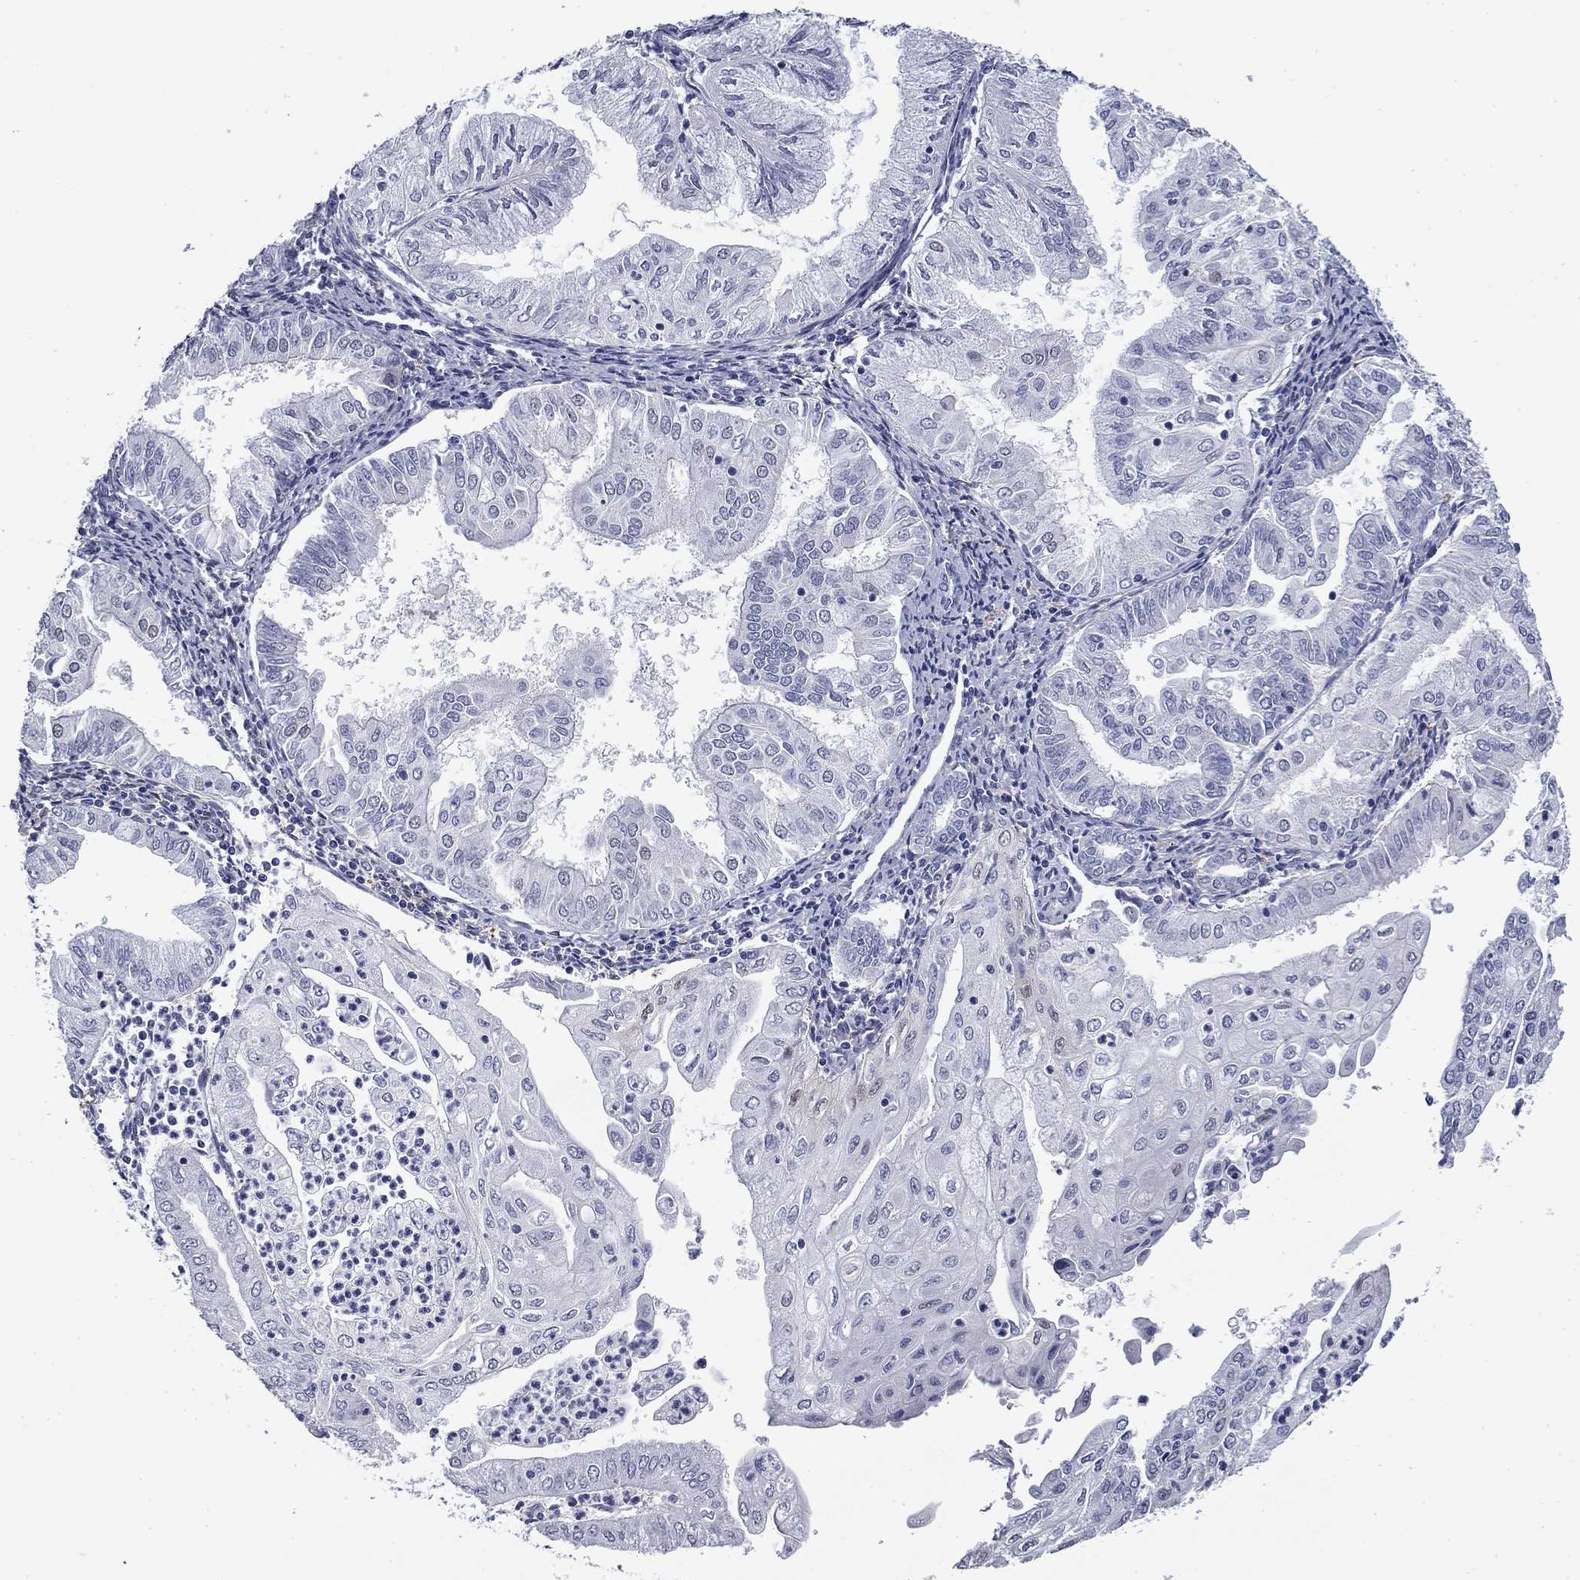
{"staining": {"intensity": "negative", "quantity": "none", "location": "none"}, "tissue": "endometrial cancer", "cell_type": "Tumor cells", "image_type": "cancer", "snomed": [{"axis": "morphology", "description": "Adenocarcinoma, NOS"}, {"axis": "topography", "description": "Endometrium"}], "caption": "Tumor cells are negative for protein expression in human endometrial cancer (adenocarcinoma). The staining was performed using DAB to visualize the protein expression in brown, while the nuclei were stained in blue with hematoxylin (Magnification: 20x).", "gene": "BCL2L14", "patient": {"sex": "female", "age": 56}}